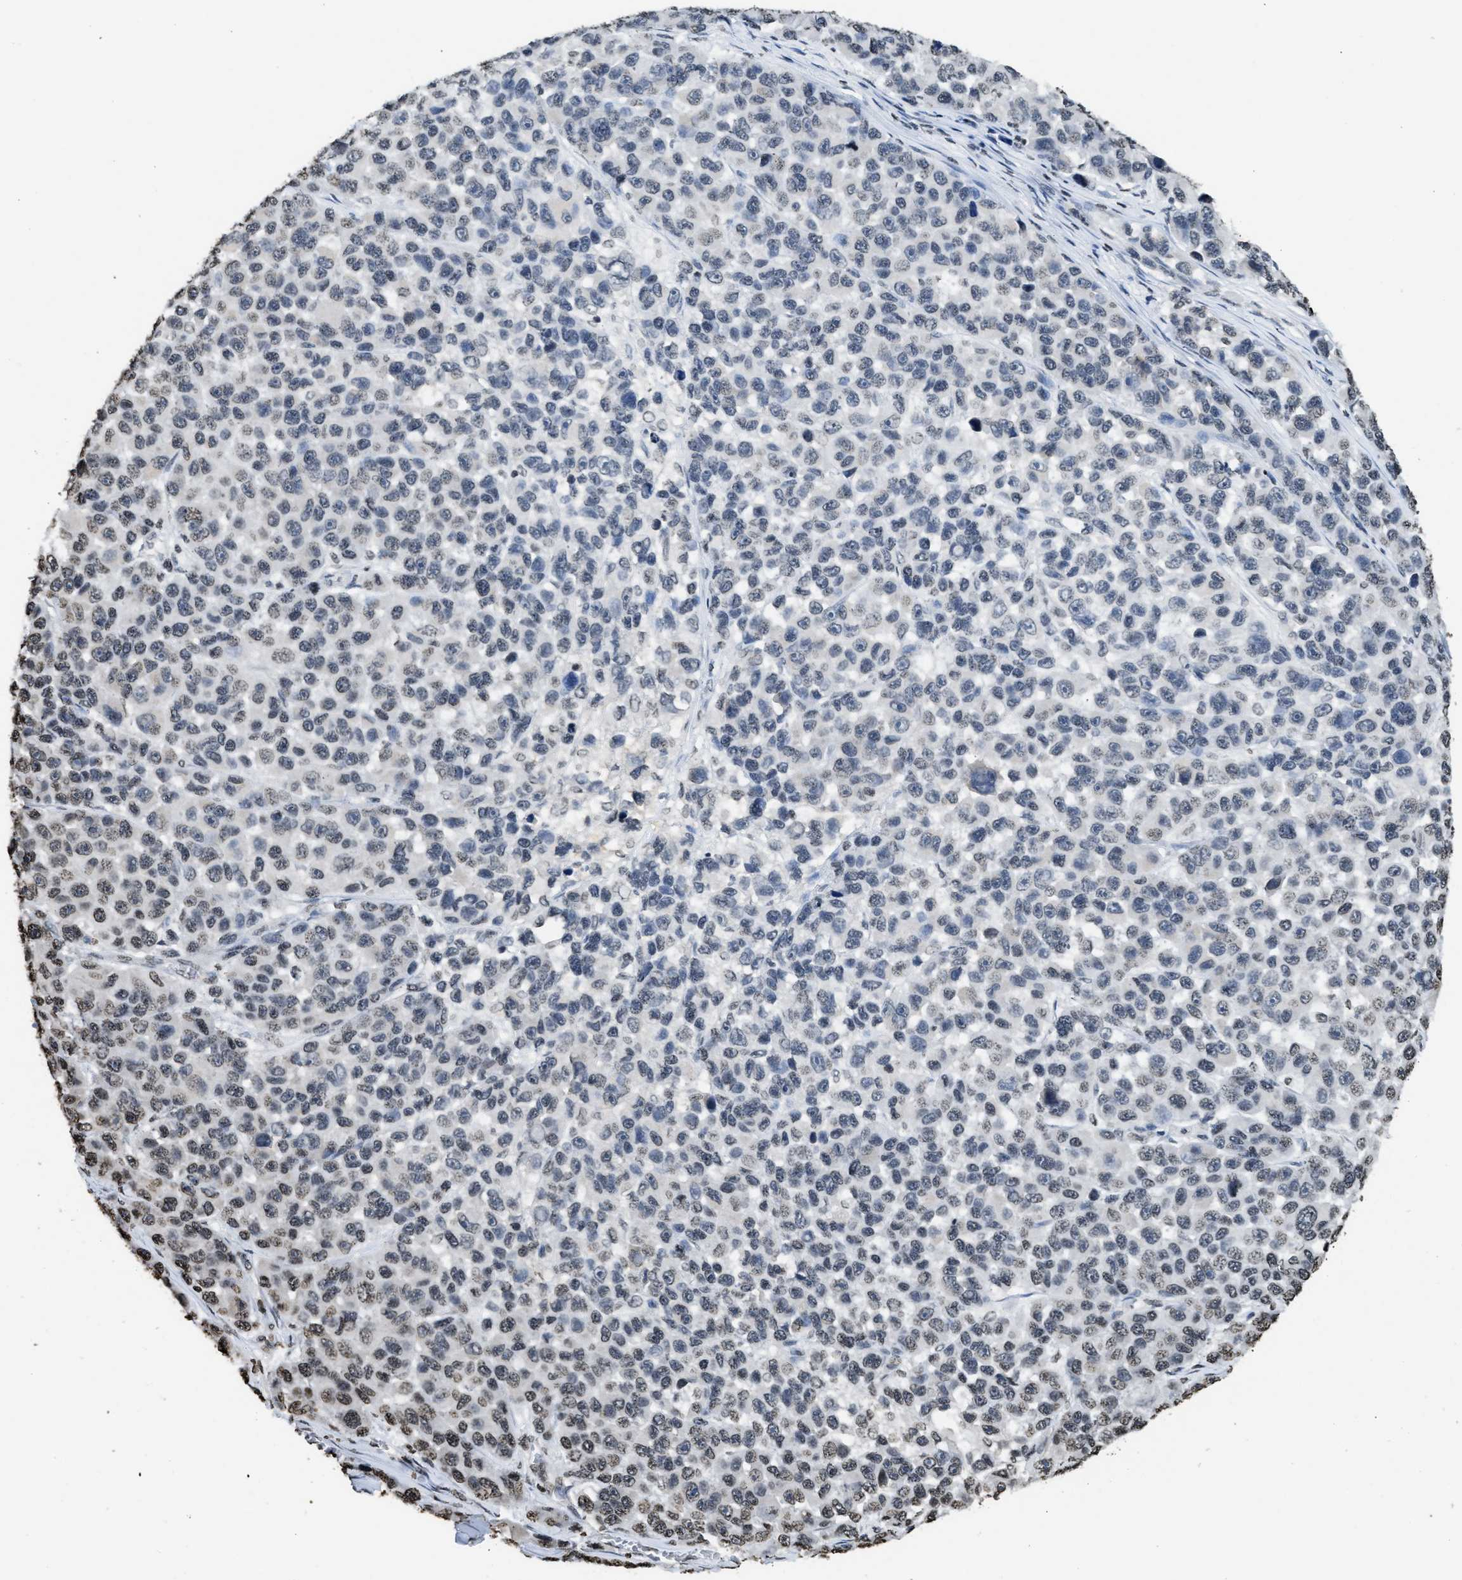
{"staining": {"intensity": "weak", "quantity": "<25%", "location": "nuclear"}, "tissue": "melanoma", "cell_type": "Tumor cells", "image_type": "cancer", "snomed": [{"axis": "morphology", "description": "Malignant melanoma, NOS"}, {"axis": "topography", "description": "Skin"}], "caption": "Image shows no significant protein expression in tumor cells of melanoma.", "gene": "RRAGC", "patient": {"sex": "male", "age": 53}}